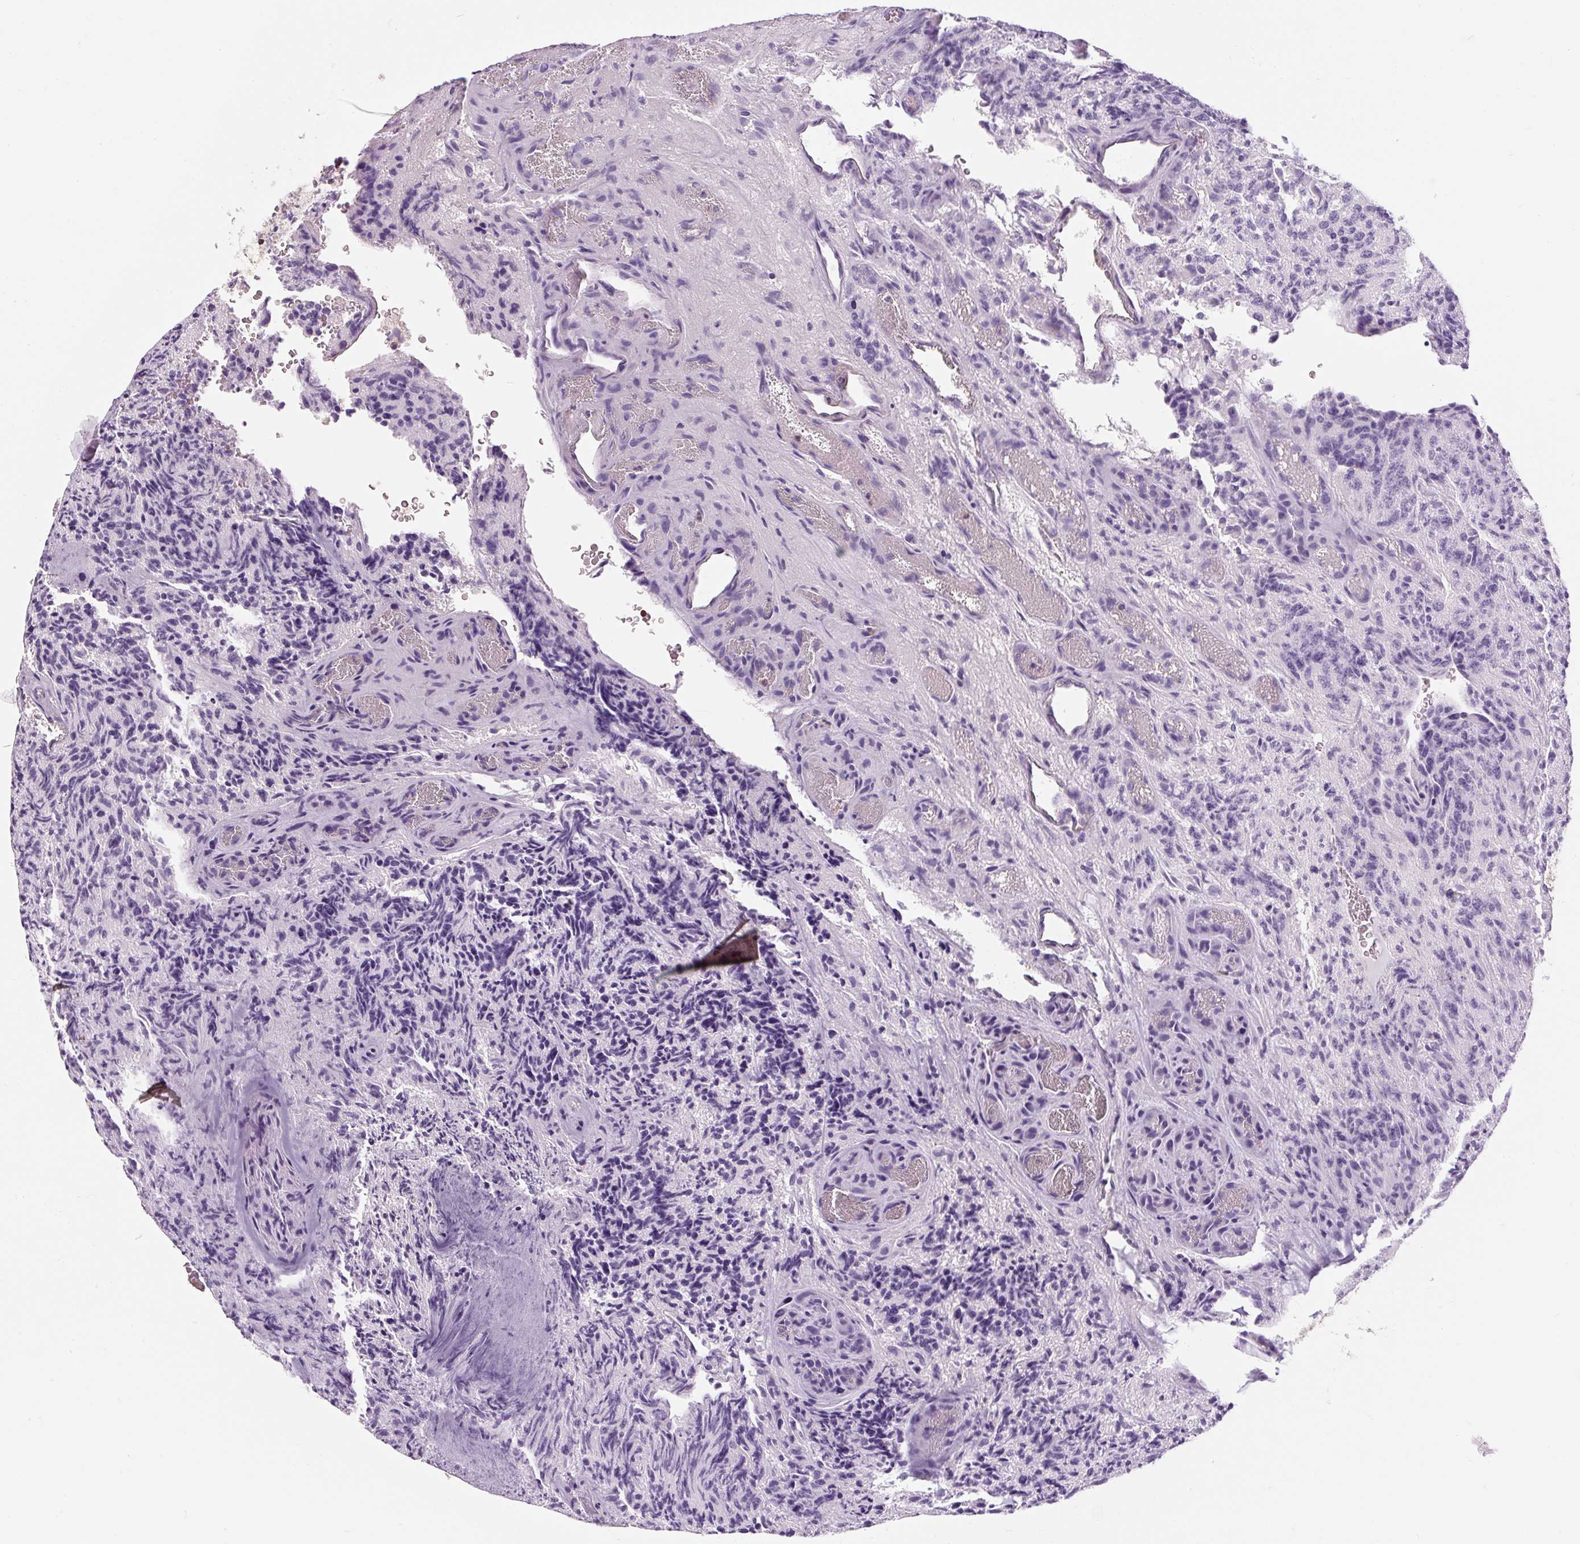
{"staining": {"intensity": "negative", "quantity": "none", "location": "none"}, "tissue": "glioma", "cell_type": "Tumor cells", "image_type": "cancer", "snomed": [{"axis": "morphology", "description": "Glioma, malignant, High grade"}, {"axis": "topography", "description": "Brain"}], "caption": "Immunohistochemistry histopathology image of high-grade glioma (malignant) stained for a protein (brown), which displays no positivity in tumor cells.", "gene": "TIGD2", "patient": {"sex": "male", "age": 36}}